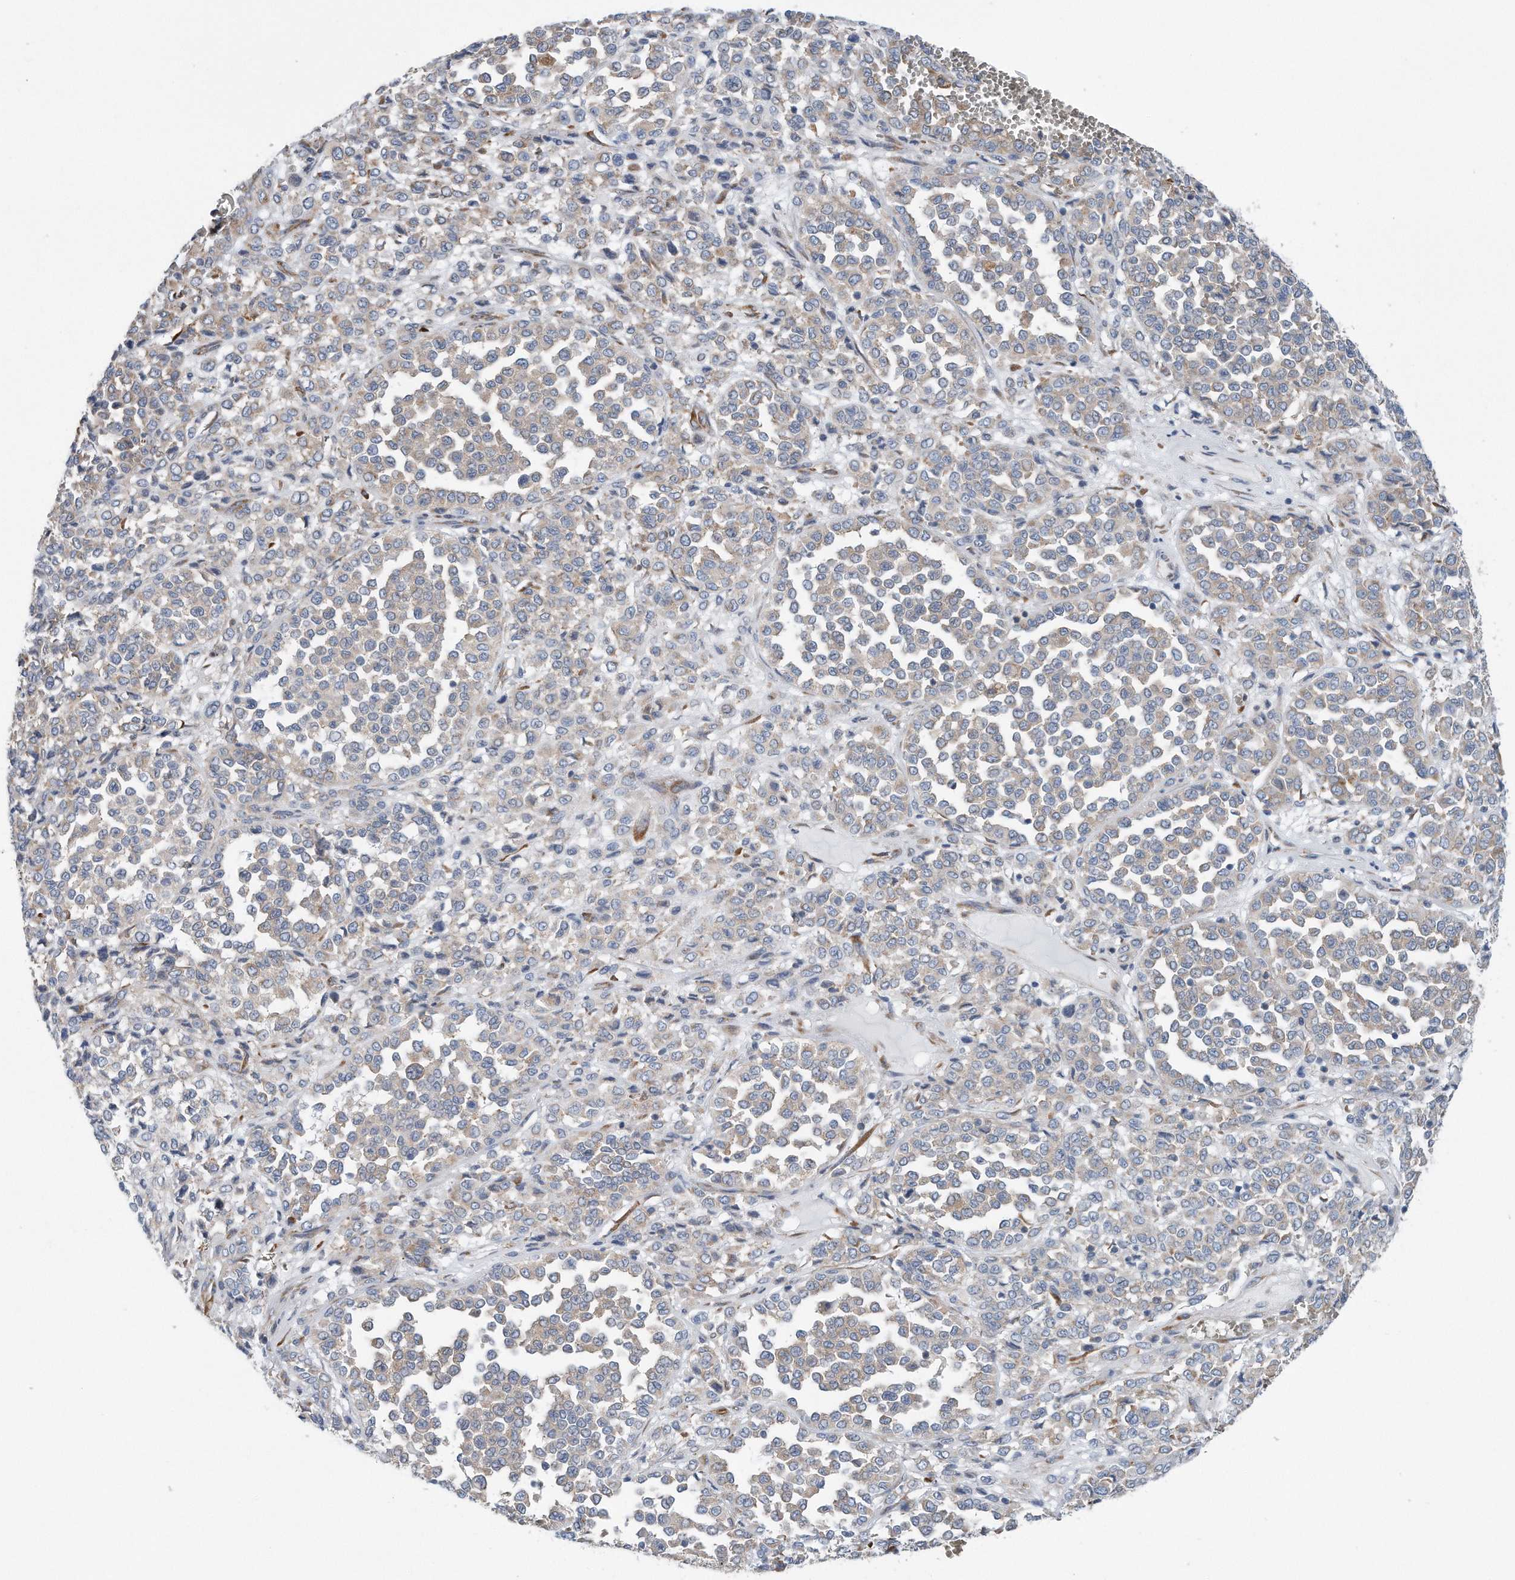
{"staining": {"intensity": "negative", "quantity": "none", "location": "none"}, "tissue": "melanoma", "cell_type": "Tumor cells", "image_type": "cancer", "snomed": [{"axis": "morphology", "description": "Malignant melanoma, Metastatic site"}, {"axis": "topography", "description": "Pancreas"}], "caption": "IHC micrograph of human malignant melanoma (metastatic site) stained for a protein (brown), which displays no staining in tumor cells.", "gene": "RPL26L1", "patient": {"sex": "female", "age": 30}}